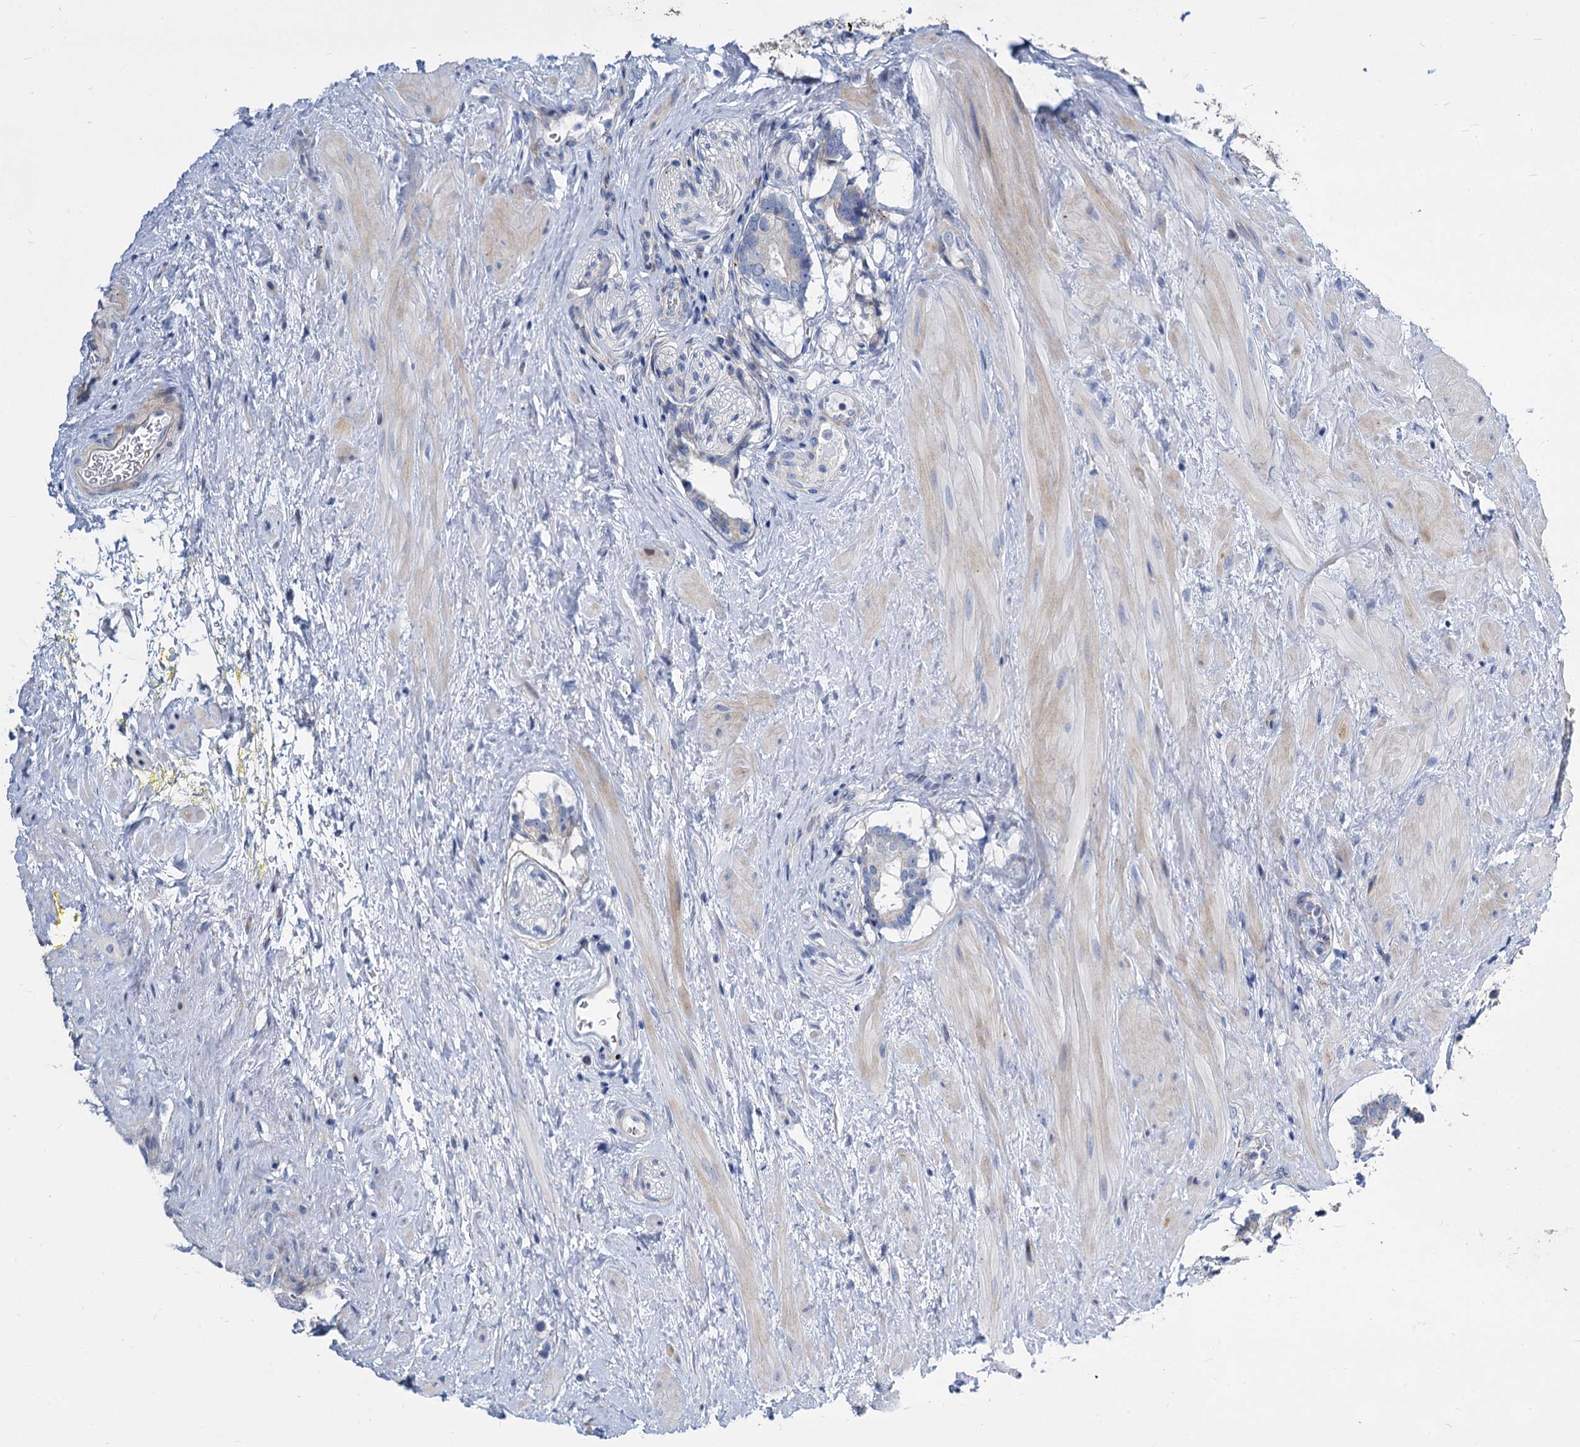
{"staining": {"intensity": "negative", "quantity": "none", "location": "none"}, "tissue": "prostate cancer", "cell_type": "Tumor cells", "image_type": "cancer", "snomed": [{"axis": "morphology", "description": "Adenocarcinoma, High grade"}, {"axis": "topography", "description": "Prostate"}], "caption": "Protein analysis of prostate cancer (adenocarcinoma (high-grade)) demonstrates no significant expression in tumor cells.", "gene": "TRIM77", "patient": {"sex": "male", "age": 58}}